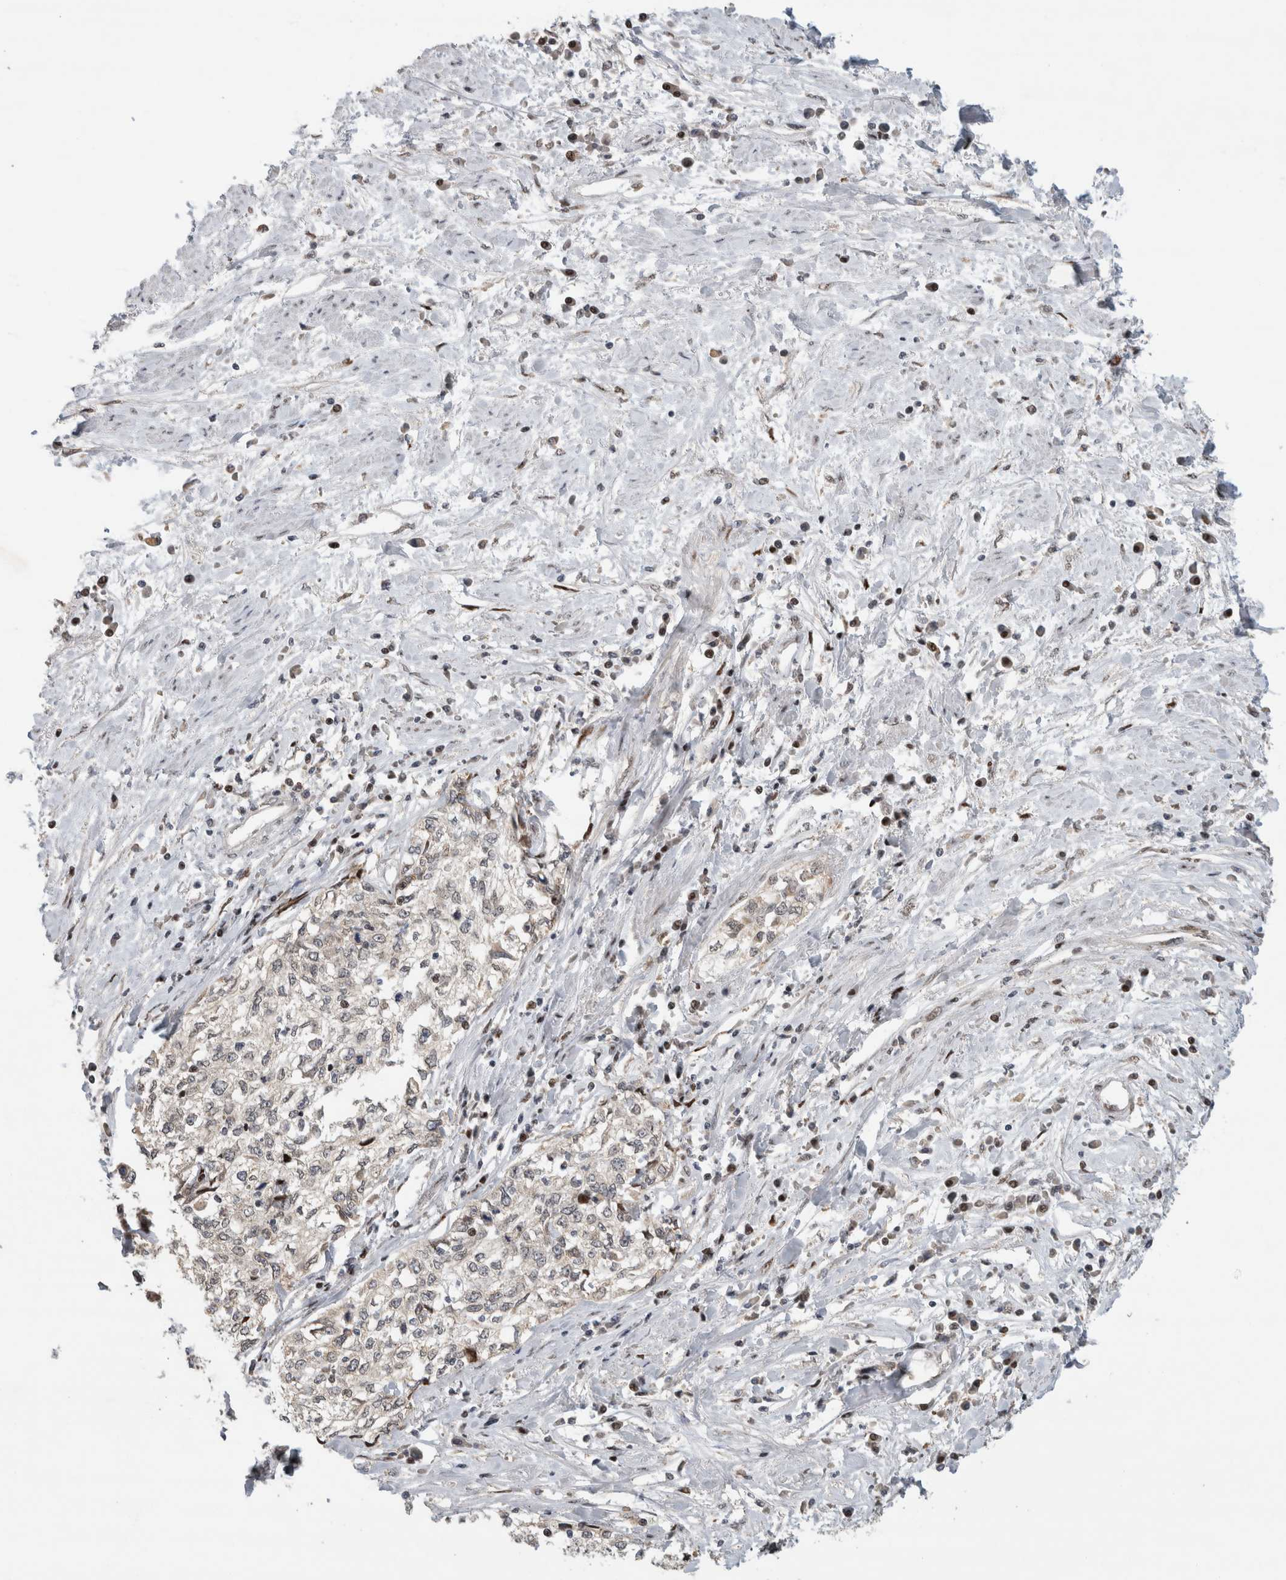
{"staining": {"intensity": "negative", "quantity": "none", "location": "none"}, "tissue": "cervical cancer", "cell_type": "Tumor cells", "image_type": "cancer", "snomed": [{"axis": "morphology", "description": "Squamous cell carcinoma, NOS"}, {"axis": "topography", "description": "Cervix"}], "caption": "Immunohistochemical staining of squamous cell carcinoma (cervical) displays no significant positivity in tumor cells. (Immunohistochemistry, brightfield microscopy, high magnification).", "gene": "C8orf58", "patient": {"sex": "female", "age": 57}}